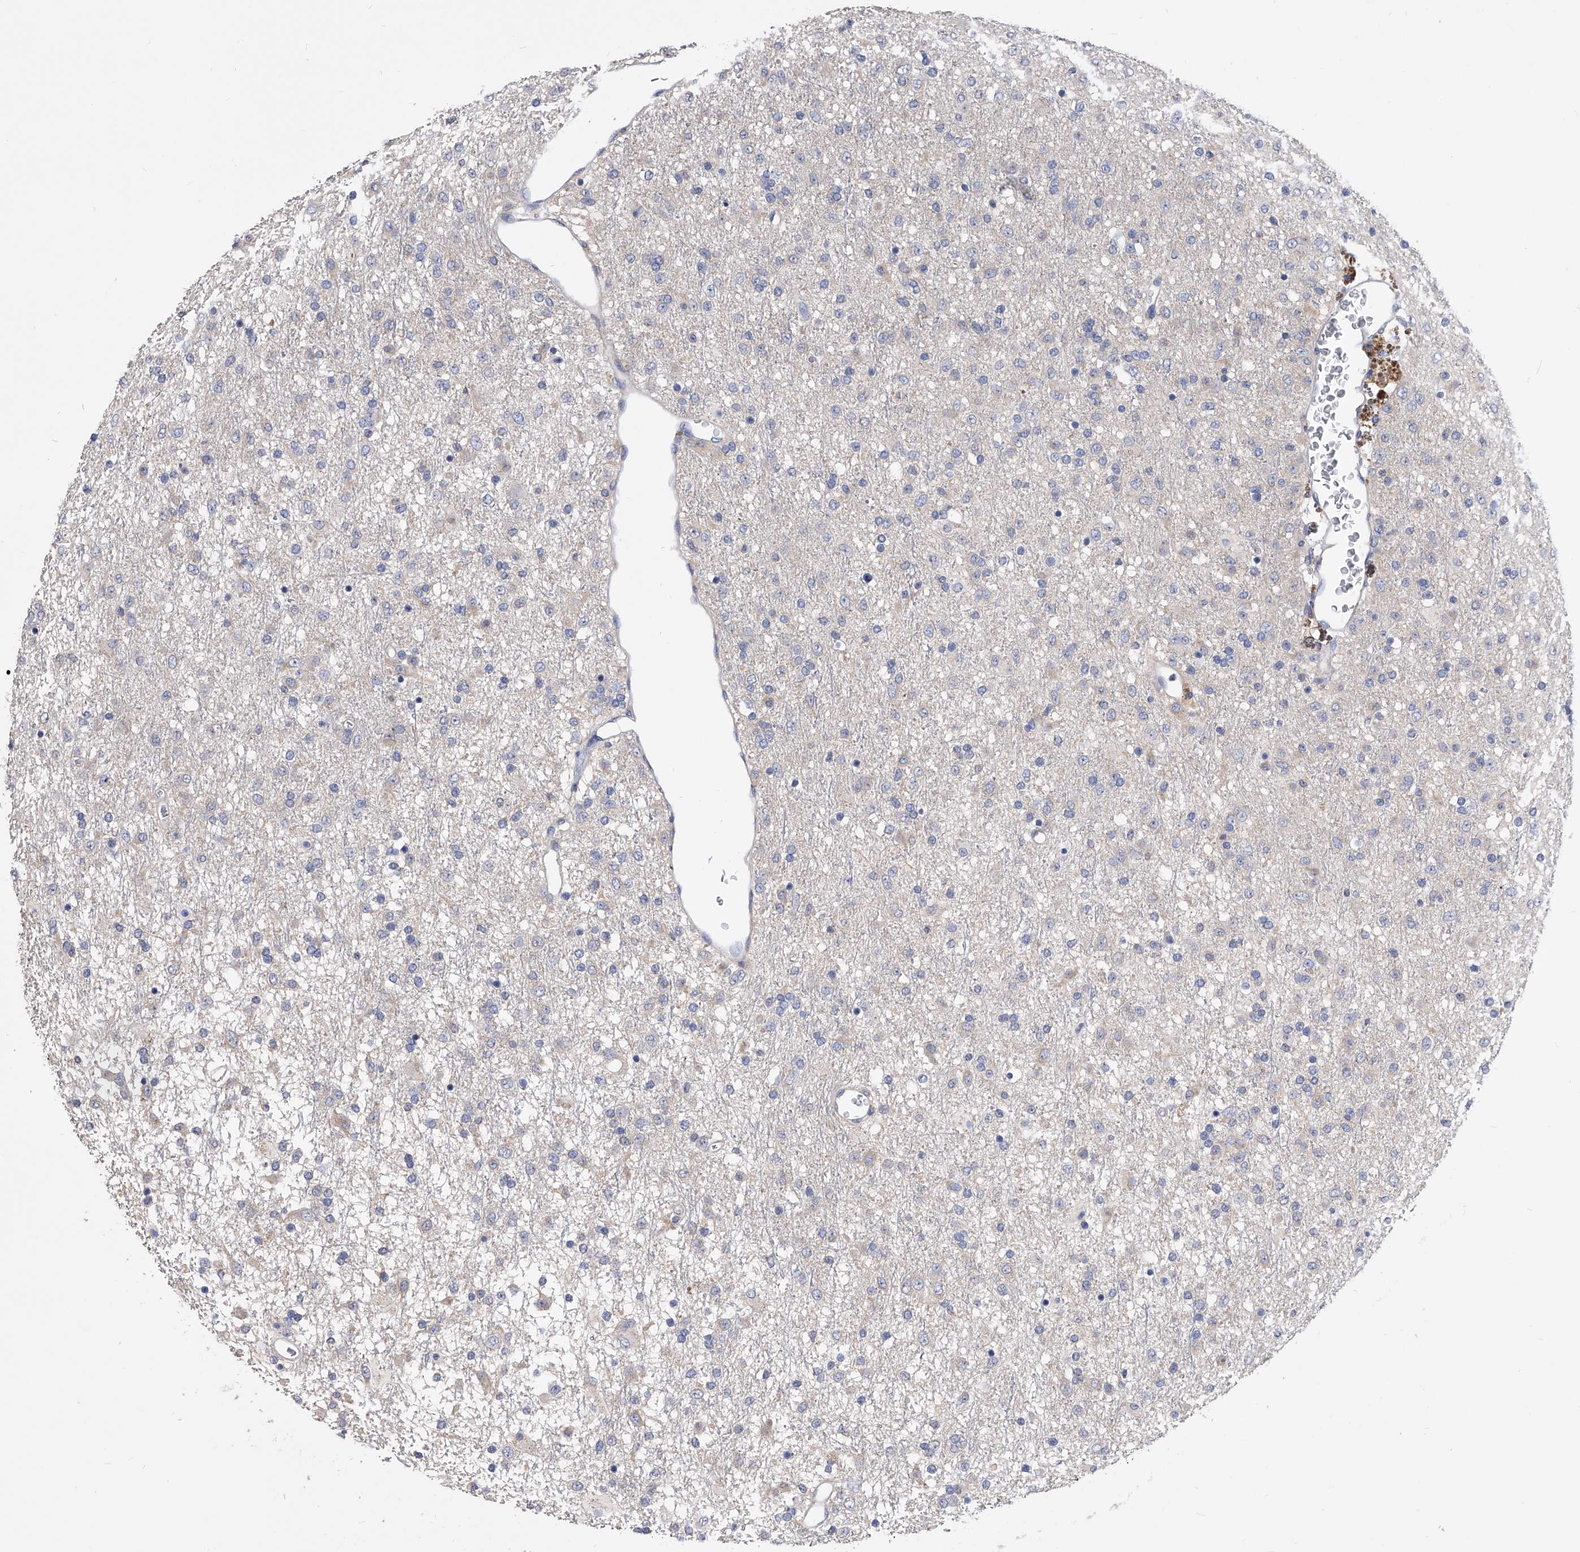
{"staining": {"intensity": "negative", "quantity": "none", "location": "none"}, "tissue": "glioma", "cell_type": "Tumor cells", "image_type": "cancer", "snomed": [{"axis": "morphology", "description": "Glioma, malignant, Low grade"}, {"axis": "topography", "description": "Brain"}], "caption": "Tumor cells show no significant protein staining in glioma.", "gene": "APEH", "patient": {"sex": "male", "age": 65}}